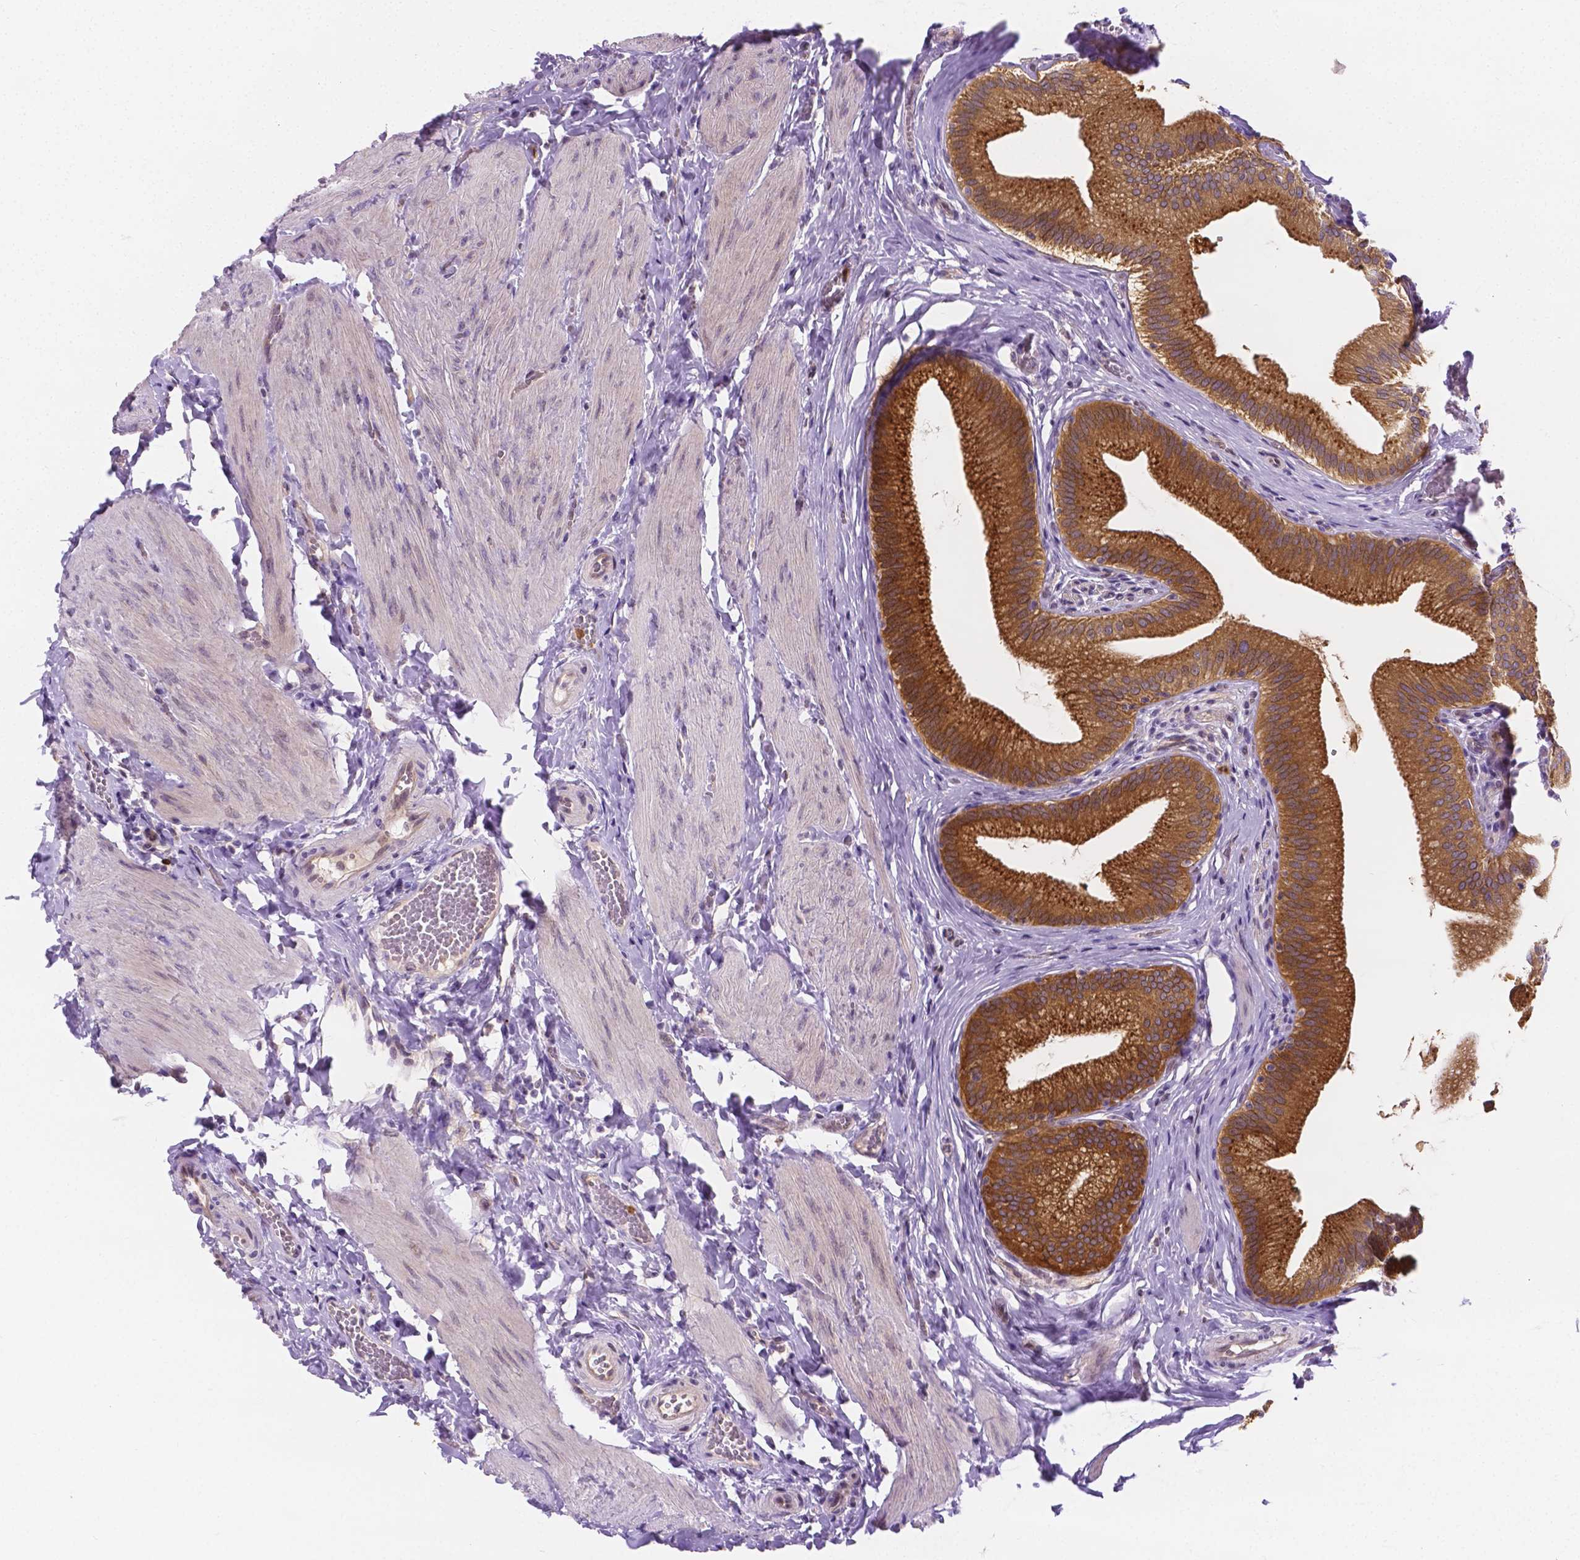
{"staining": {"intensity": "moderate", "quantity": ">75%", "location": "cytoplasmic/membranous"}, "tissue": "gallbladder", "cell_type": "Glandular cells", "image_type": "normal", "snomed": [{"axis": "morphology", "description": "Normal tissue, NOS"}, {"axis": "topography", "description": "Gallbladder"}], "caption": "Immunohistochemical staining of normal gallbladder exhibits moderate cytoplasmic/membranous protein positivity in about >75% of glandular cells. (IHC, brightfield microscopy, high magnification).", "gene": "ZNRD2", "patient": {"sex": "male", "age": 17}}